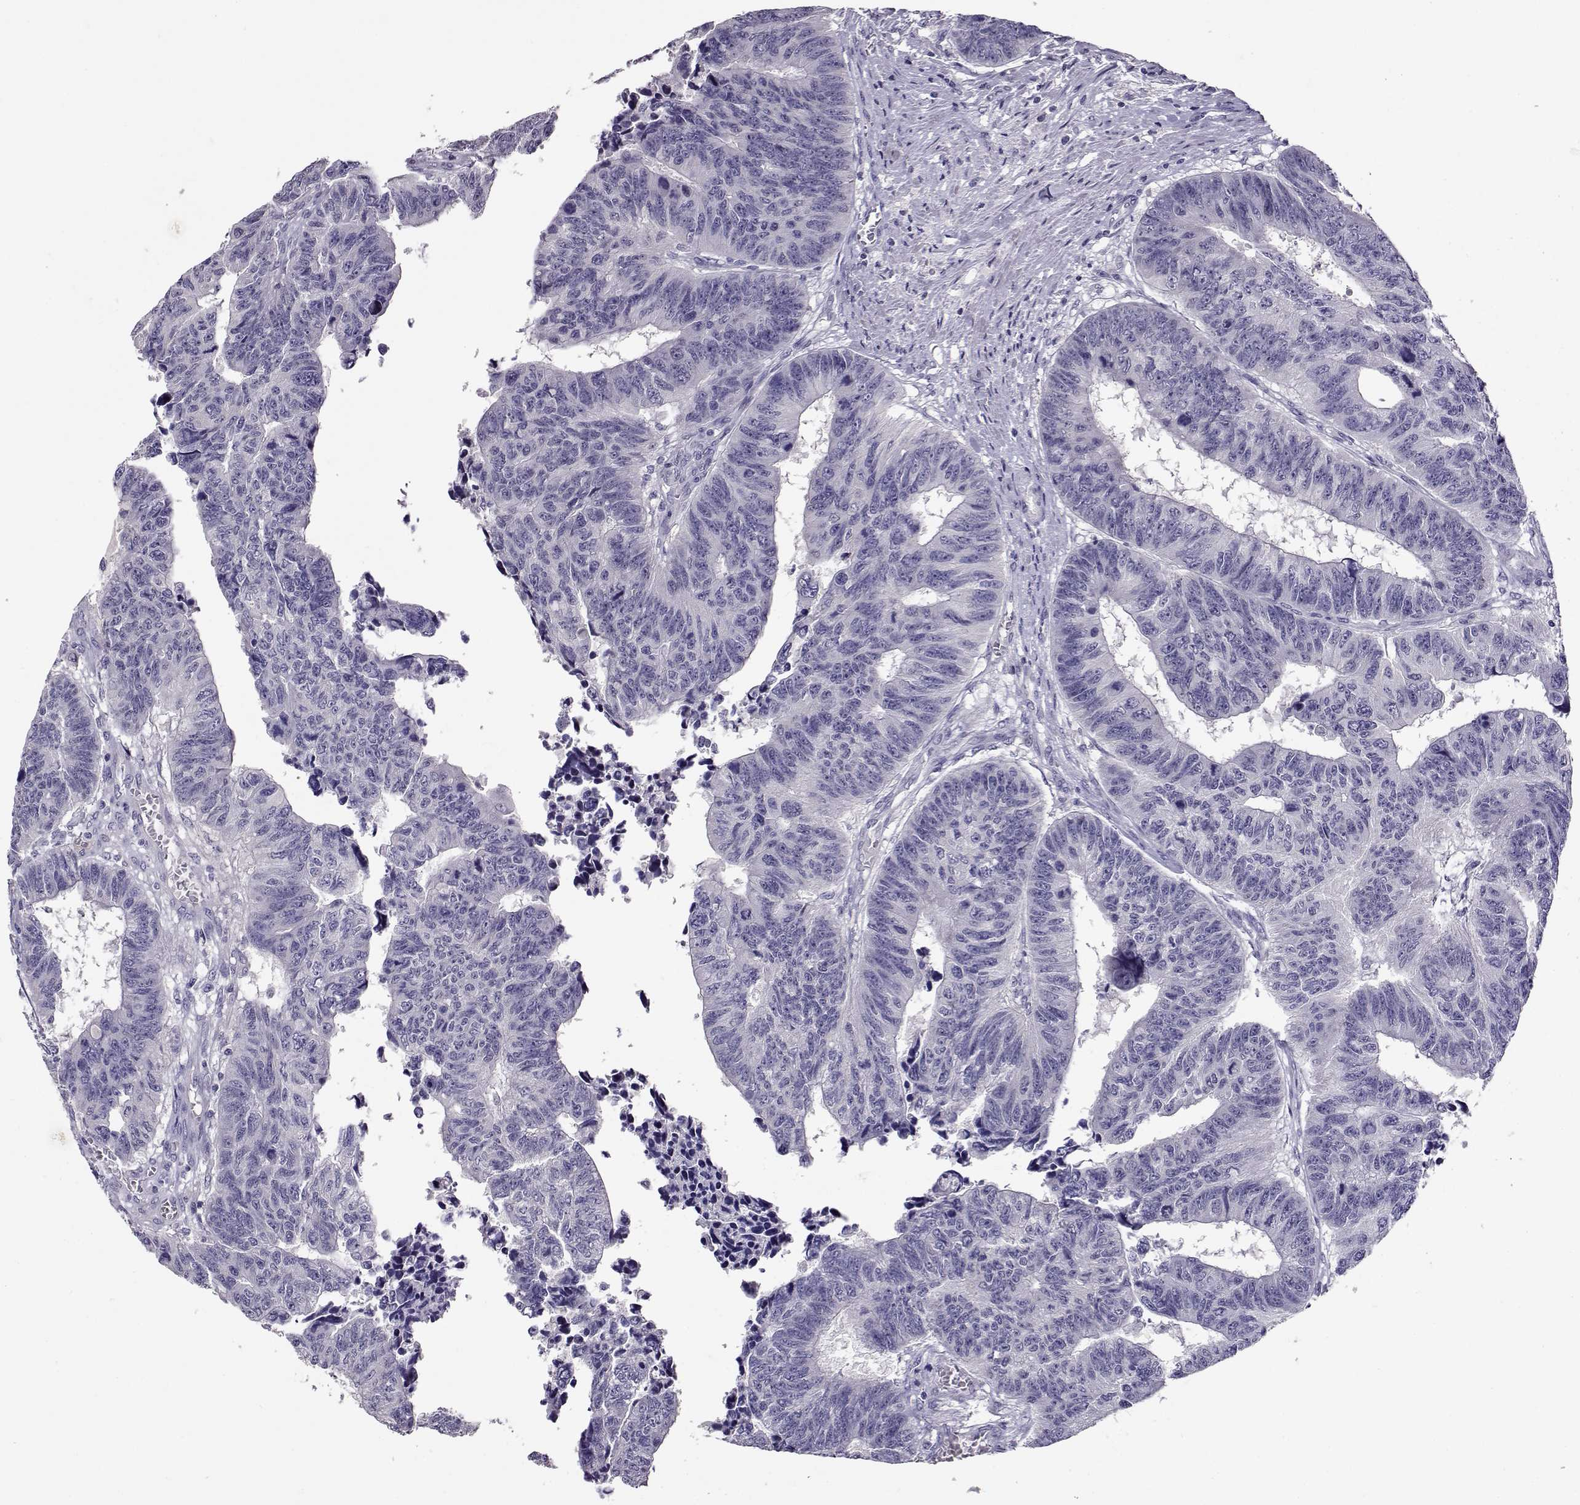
{"staining": {"intensity": "negative", "quantity": "none", "location": "none"}, "tissue": "colorectal cancer", "cell_type": "Tumor cells", "image_type": "cancer", "snomed": [{"axis": "morphology", "description": "Adenocarcinoma, NOS"}, {"axis": "topography", "description": "Rectum"}], "caption": "A histopathology image of colorectal adenocarcinoma stained for a protein demonstrates no brown staining in tumor cells.", "gene": "RHOXF2", "patient": {"sex": "female", "age": 85}}